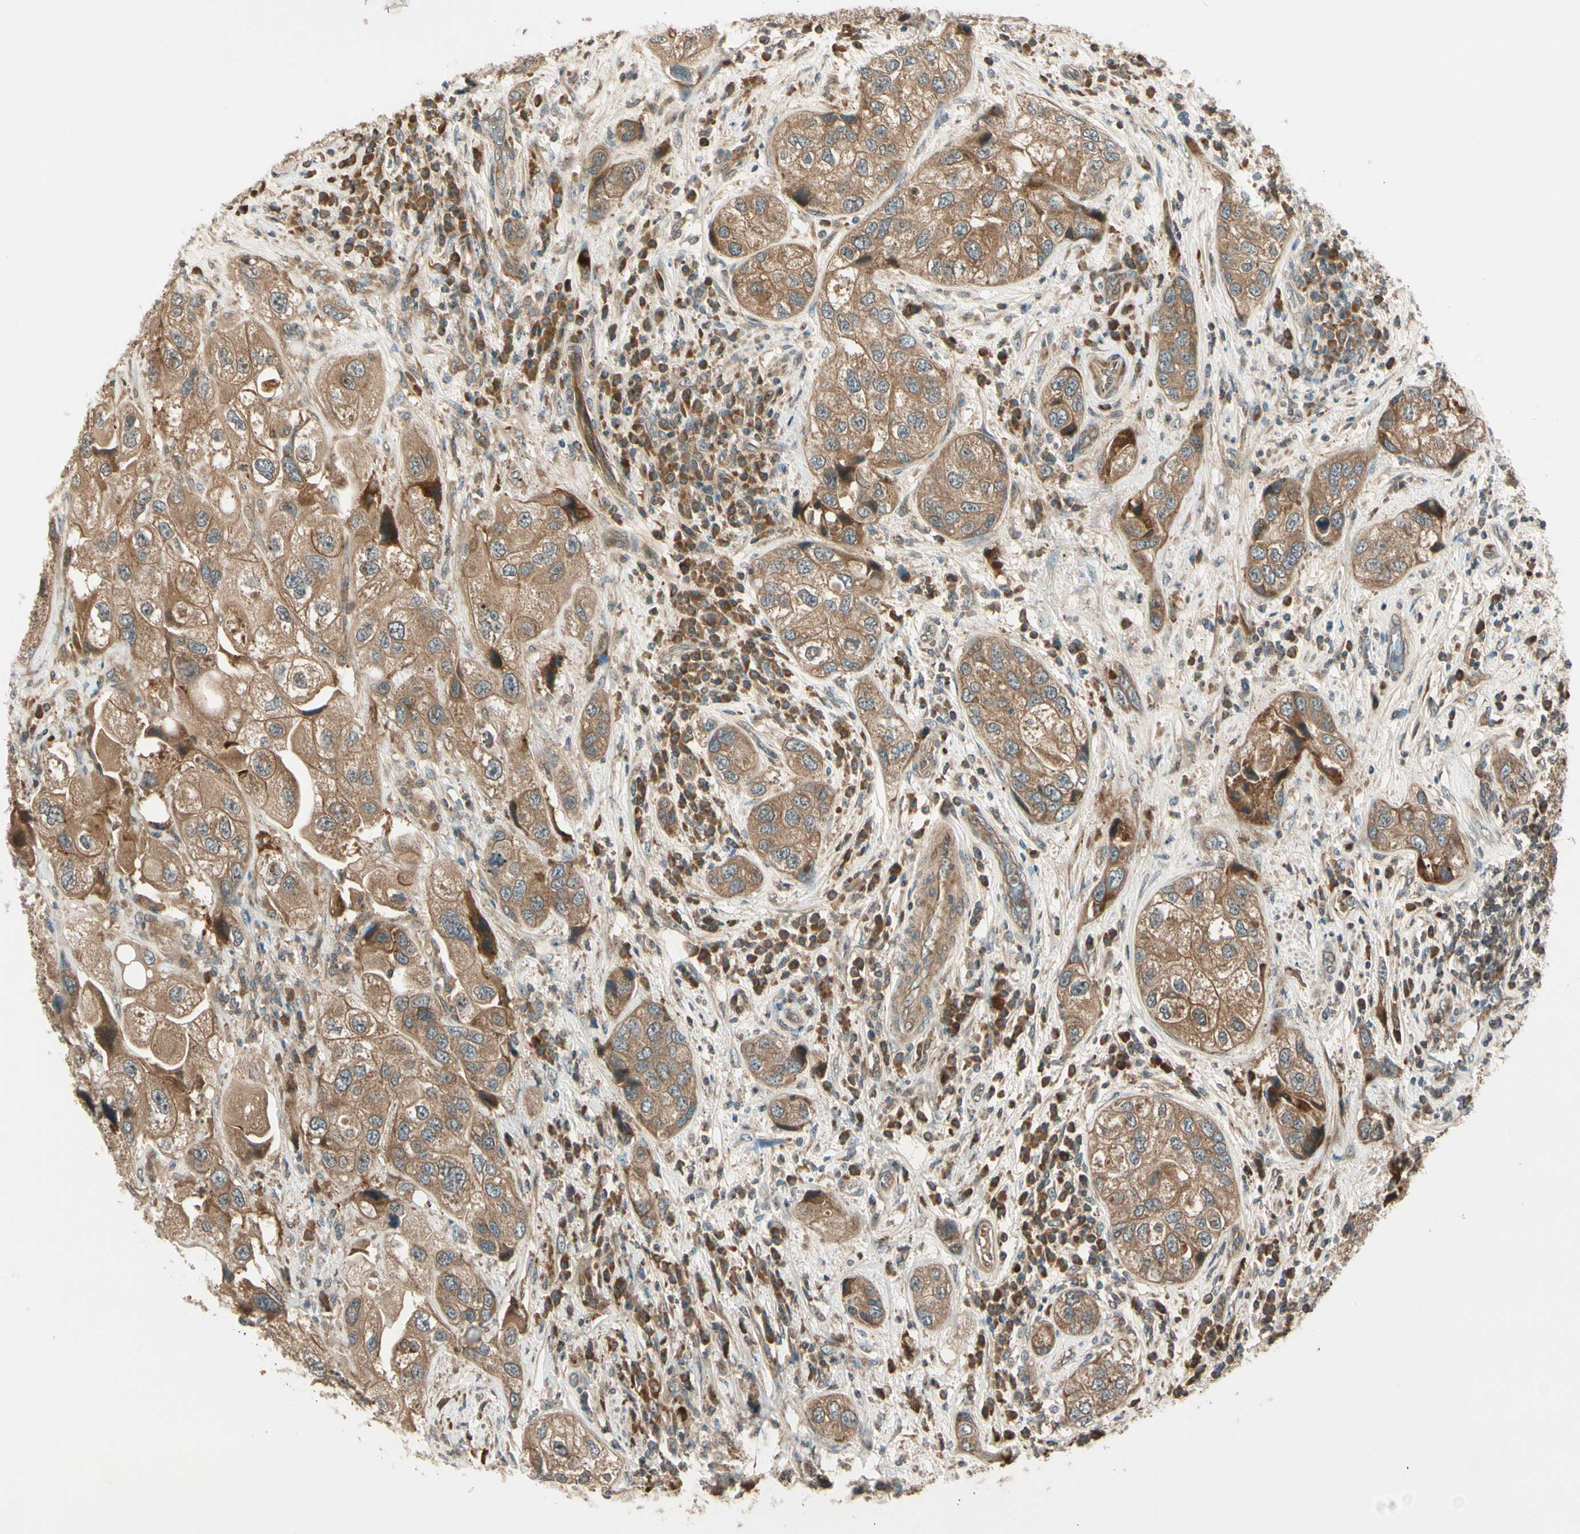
{"staining": {"intensity": "moderate", "quantity": ">75%", "location": "cytoplasmic/membranous"}, "tissue": "urothelial cancer", "cell_type": "Tumor cells", "image_type": "cancer", "snomed": [{"axis": "morphology", "description": "Urothelial carcinoma, High grade"}, {"axis": "topography", "description": "Urinary bladder"}], "caption": "Urothelial carcinoma (high-grade) tissue reveals moderate cytoplasmic/membranous expression in approximately >75% of tumor cells The staining is performed using DAB (3,3'-diaminobenzidine) brown chromogen to label protein expression. The nuclei are counter-stained blue using hematoxylin.", "gene": "ACVR1C", "patient": {"sex": "female", "age": 64}}